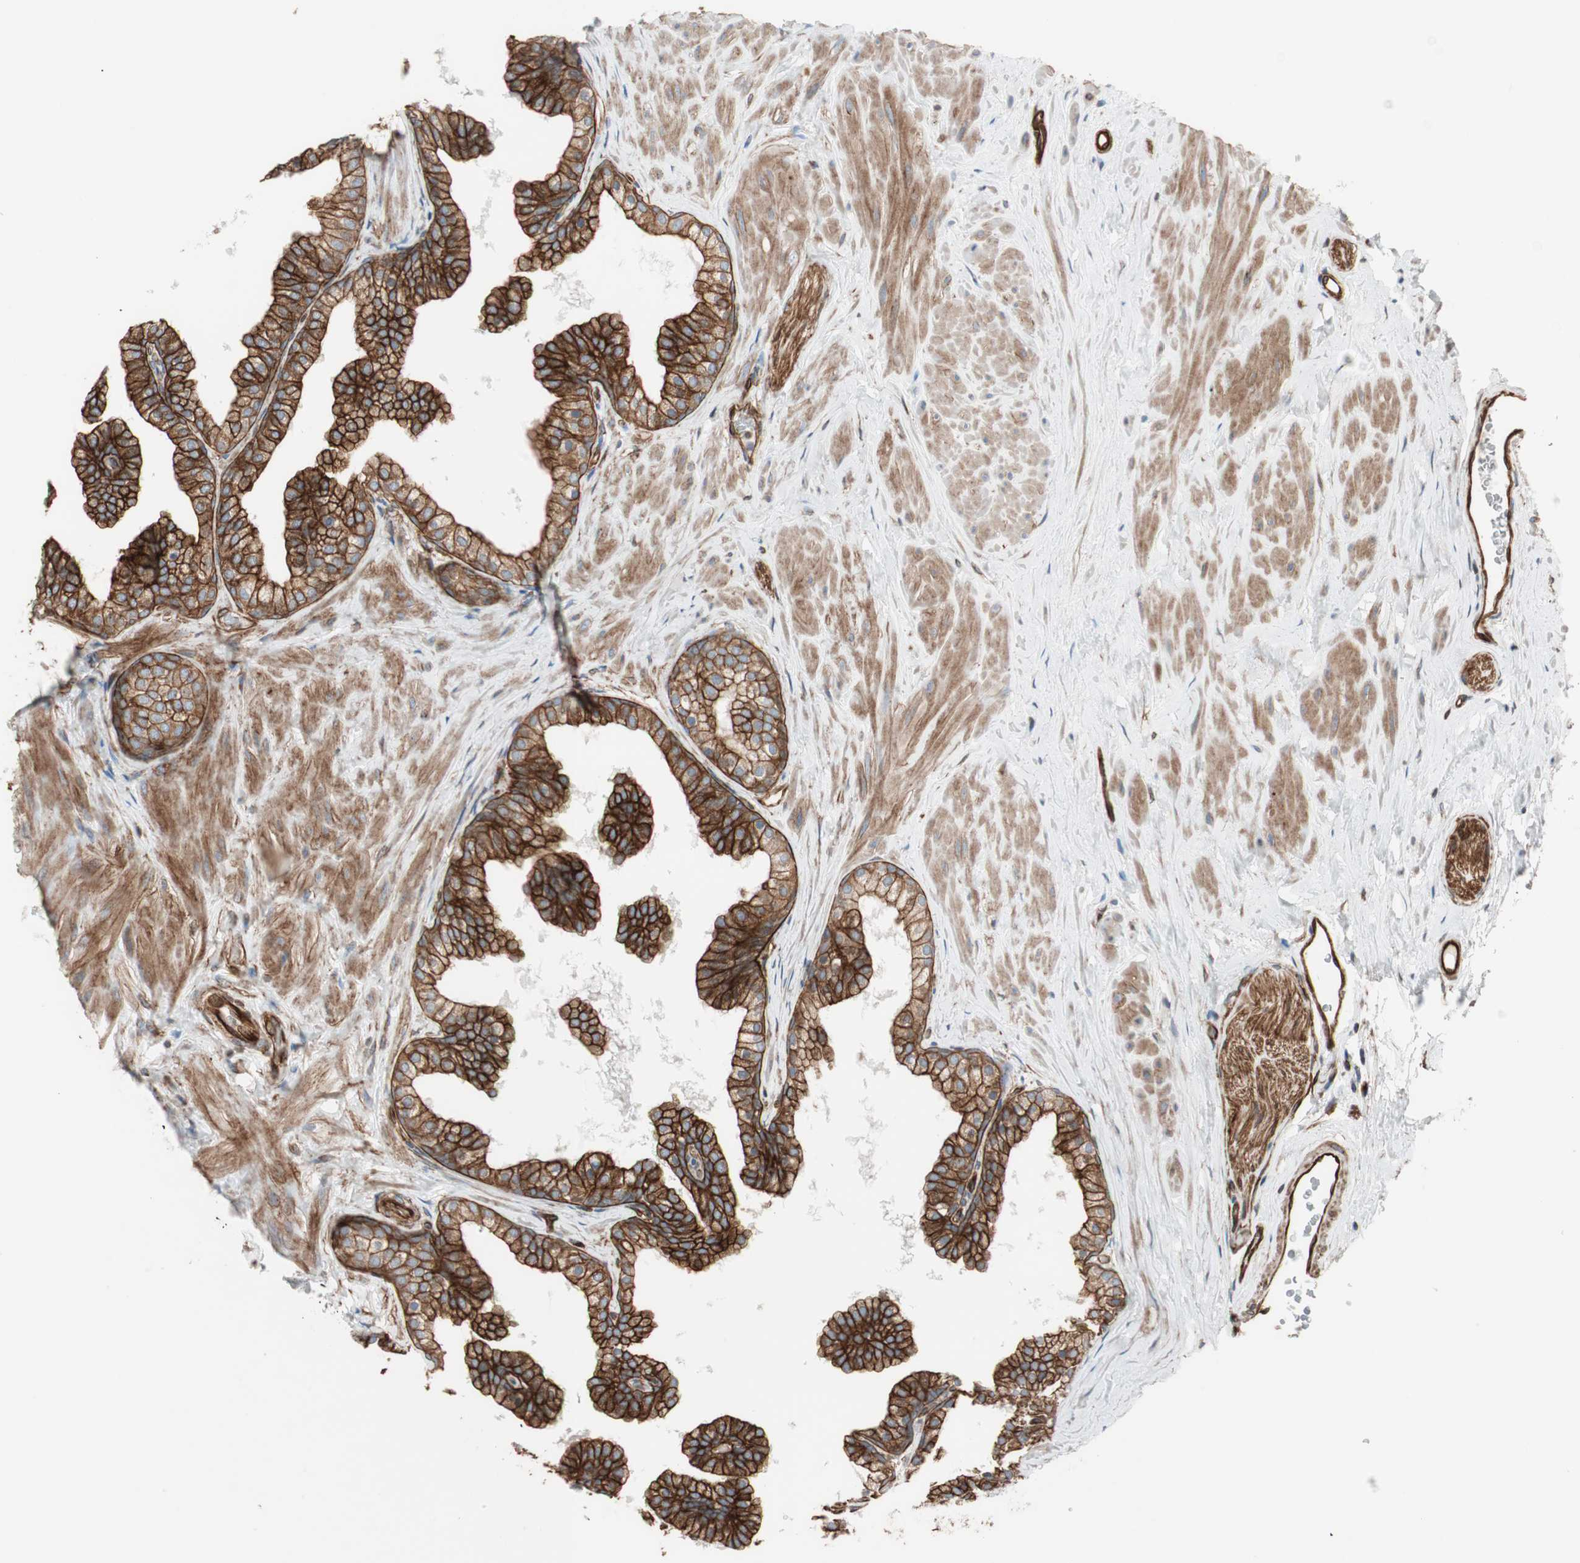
{"staining": {"intensity": "strong", "quantity": ">75%", "location": "cytoplasmic/membranous"}, "tissue": "prostate", "cell_type": "Glandular cells", "image_type": "normal", "snomed": [{"axis": "morphology", "description": "Normal tissue, NOS"}, {"axis": "topography", "description": "Prostate"}], "caption": "High-magnification brightfield microscopy of benign prostate stained with DAB (brown) and counterstained with hematoxylin (blue). glandular cells exhibit strong cytoplasmic/membranous expression is seen in about>75% of cells.", "gene": "TCTA", "patient": {"sex": "male", "age": 60}}